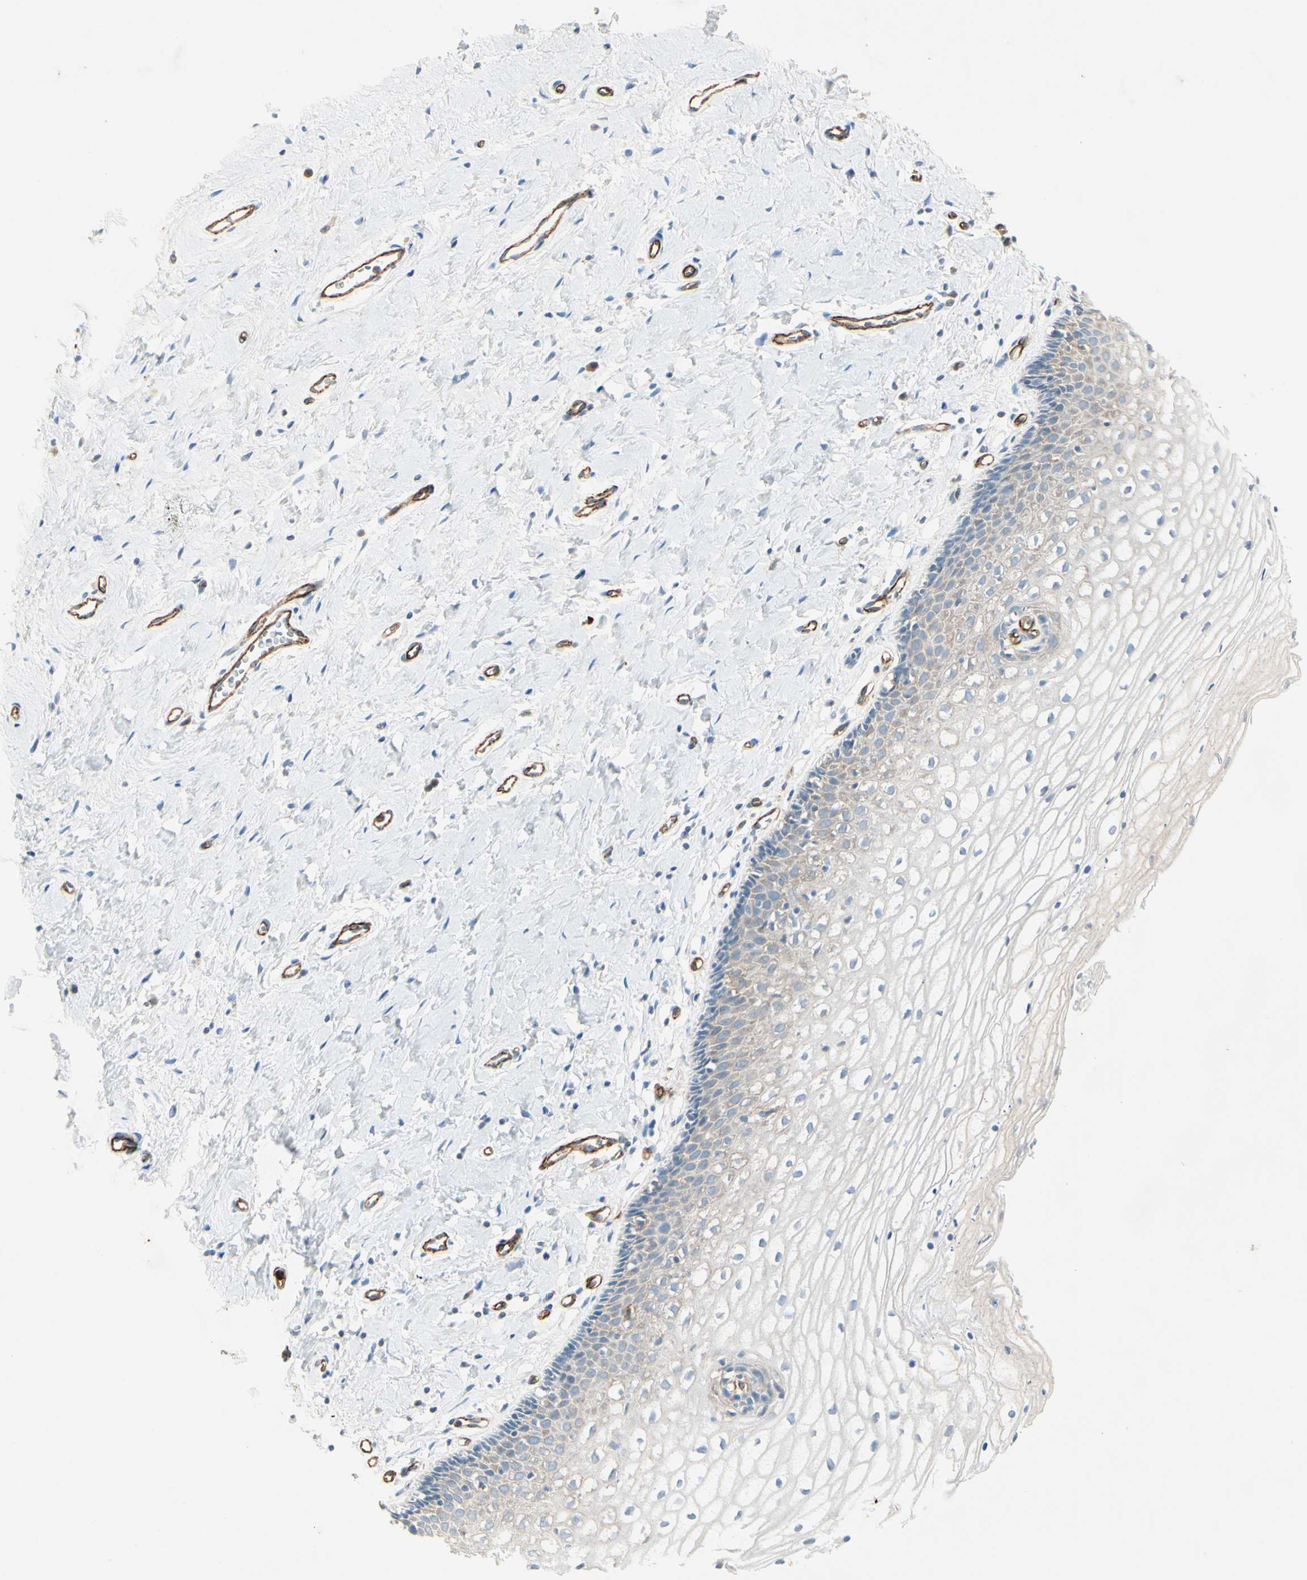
{"staining": {"intensity": "weak", "quantity": "<25%", "location": "cytoplasmic/membranous"}, "tissue": "vagina", "cell_type": "Squamous epithelial cells", "image_type": "normal", "snomed": [{"axis": "morphology", "description": "Normal tissue, NOS"}, {"axis": "topography", "description": "Soft tissue"}, {"axis": "topography", "description": "Vagina"}], "caption": "Micrograph shows no protein positivity in squamous epithelial cells of normal vagina.", "gene": "CD93", "patient": {"sex": "female", "age": 61}}